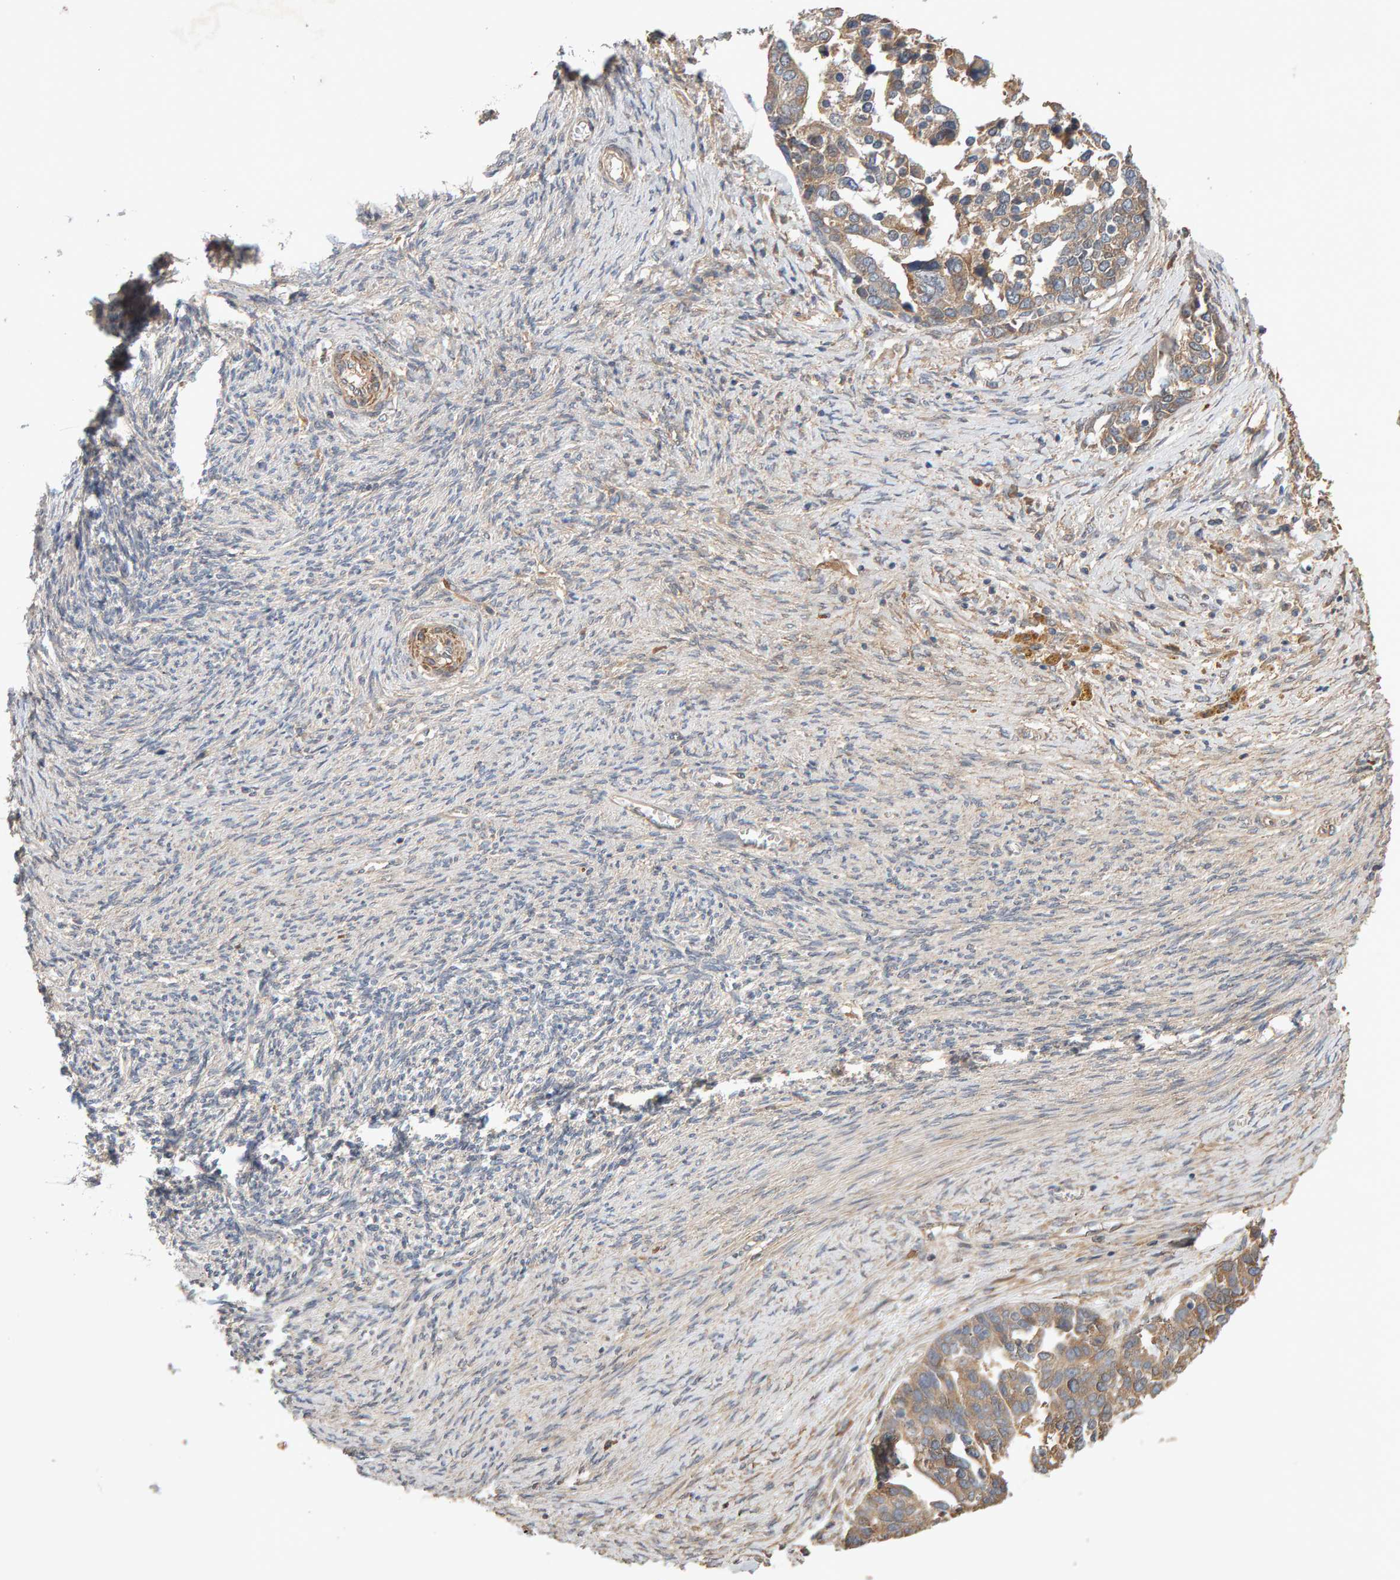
{"staining": {"intensity": "weak", "quantity": ">75%", "location": "cytoplasmic/membranous"}, "tissue": "ovarian cancer", "cell_type": "Tumor cells", "image_type": "cancer", "snomed": [{"axis": "morphology", "description": "Cystadenocarcinoma, serous, NOS"}, {"axis": "topography", "description": "Ovary"}], "caption": "Ovarian serous cystadenocarcinoma stained with a protein marker displays weak staining in tumor cells.", "gene": "RNF19A", "patient": {"sex": "female", "age": 44}}